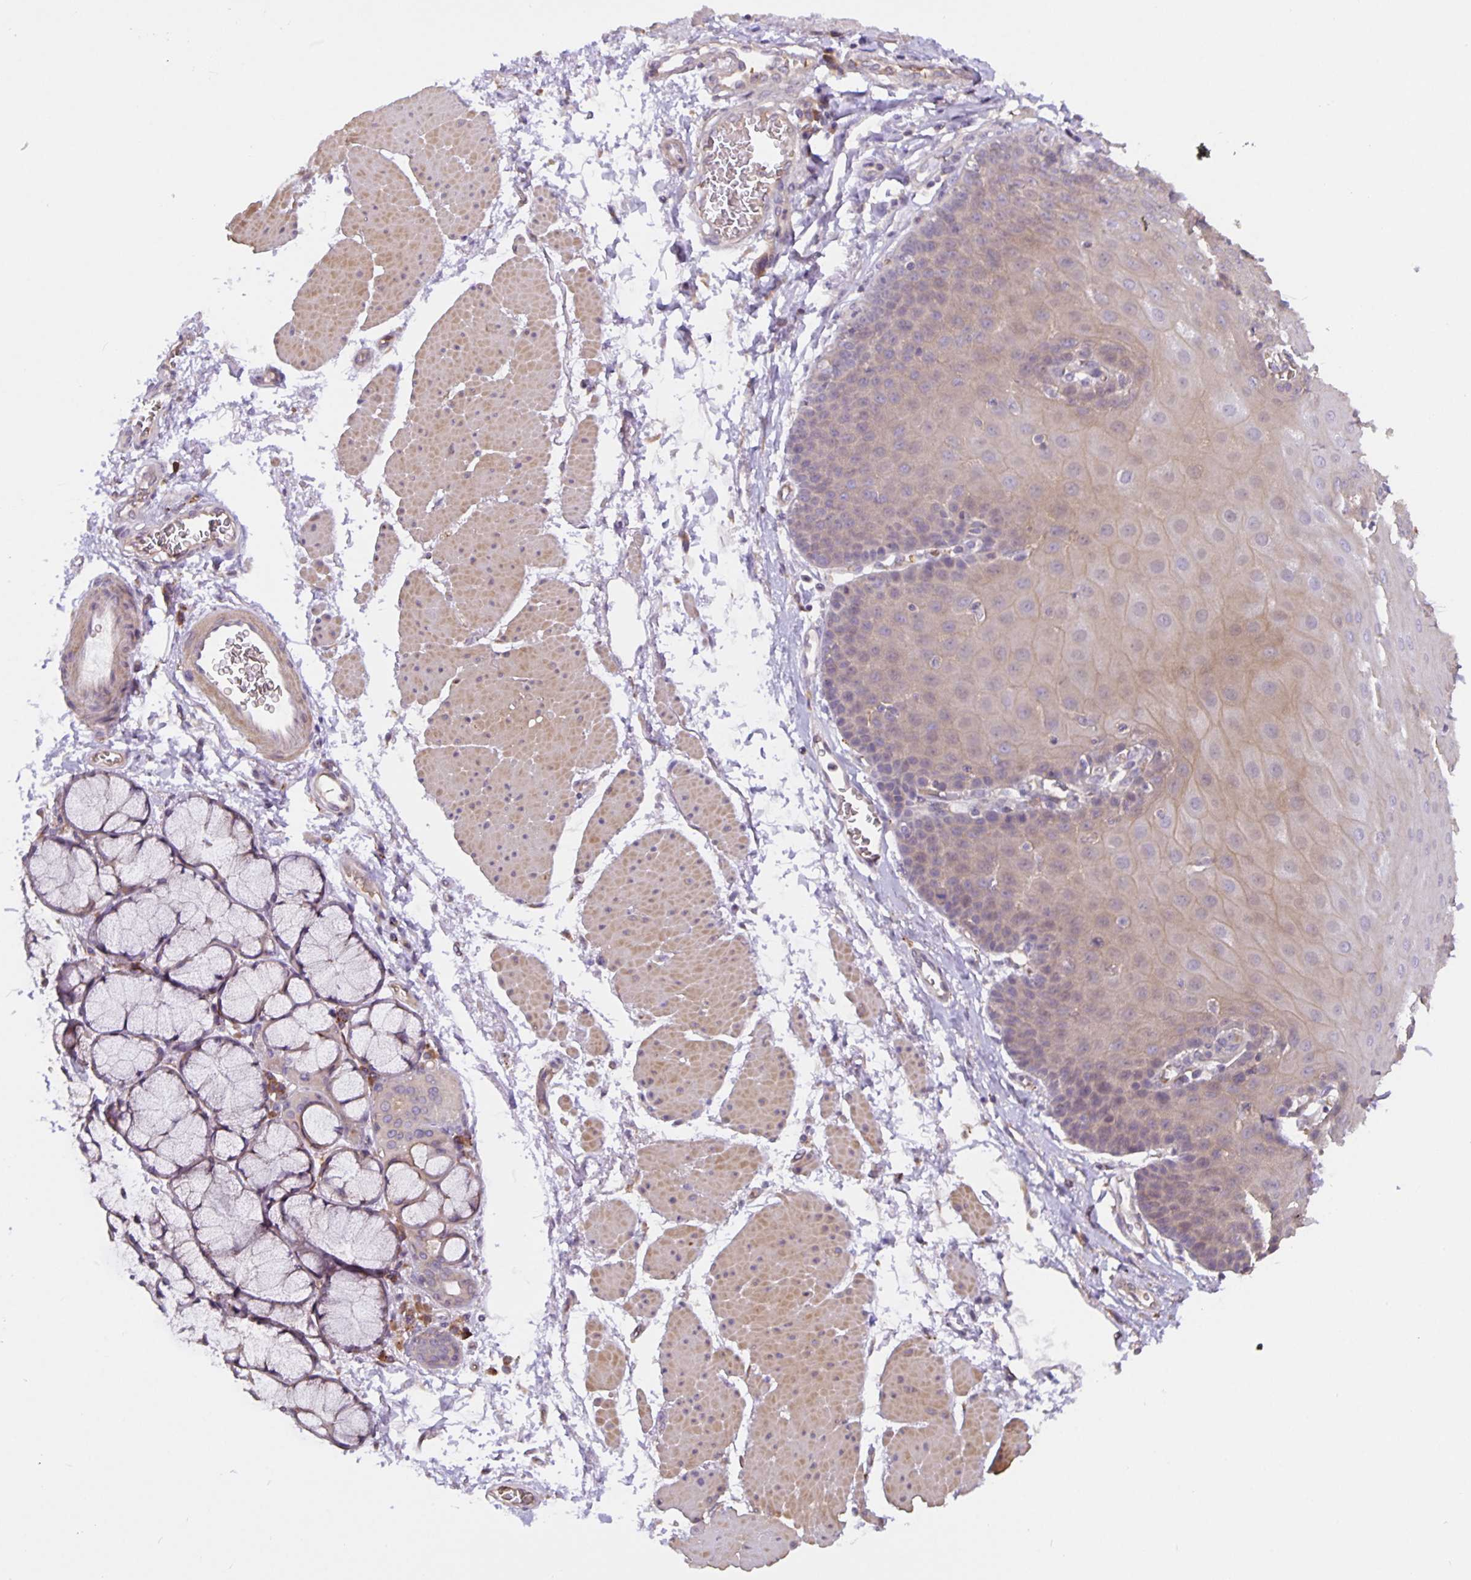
{"staining": {"intensity": "weak", "quantity": ">75%", "location": "cytoplasmic/membranous"}, "tissue": "esophagus", "cell_type": "Squamous epithelial cells", "image_type": "normal", "snomed": [{"axis": "morphology", "description": "Normal tissue, NOS"}, {"axis": "topography", "description": "Esophagus"}], "caption": "Immunohistochemical staining of unremarkable esophagus reveals low levels of weak cytoplasmic/membranous expression in approximately >75% of squamous epithelial cells. The protein of interest is stained brown, and the nuclei are stained in blue (DAB IHC with brightfield microscopy, high magnification).", "gene": "TMEM71", "patient": {"sex": "female", "age": 81}}